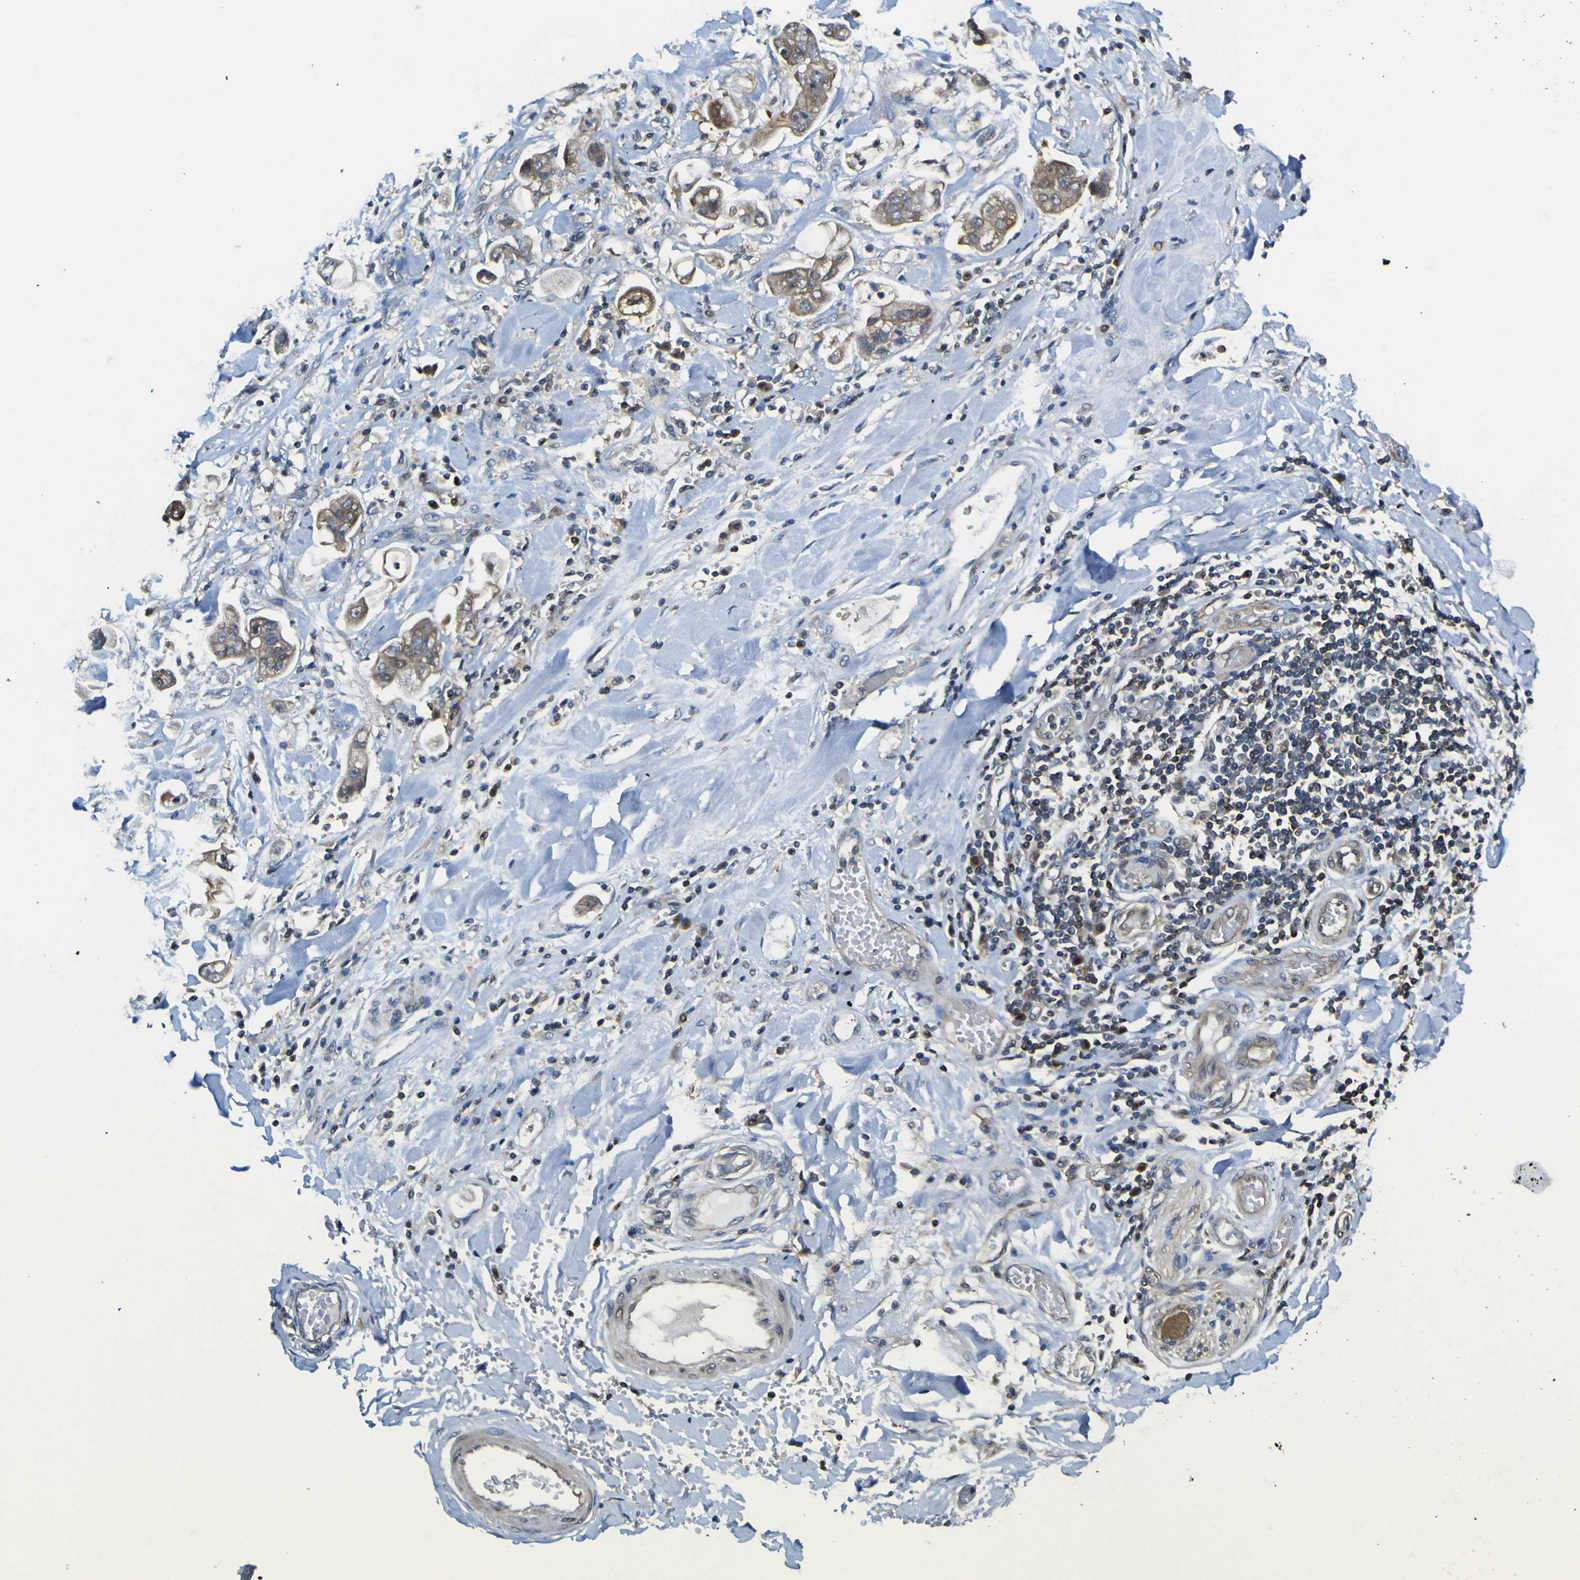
{"staining": {"intensity": "moderate", "quantity": ">75%", "location": "cytoplasmic/membranous"}, "tissue": "stomach cancer", "cell_type": "Tumor cells", "image_type": "cancer", "snomed": [{"axis": "morphology", "description": "Adenocarcinoma, NOS"}, {"axis": "topography", "description": "Stomach"}], "caption": "Immunohistochemistry (DAB (3,3'-diaminobenzidine)) staining of human stomach adenocarcinoma exhibits moderate cytoplasmic/membranous protein positivity in approximately >75% of tumor cells.", "gene": "EML2", "patient": {"sex": "male", "age": 62}}